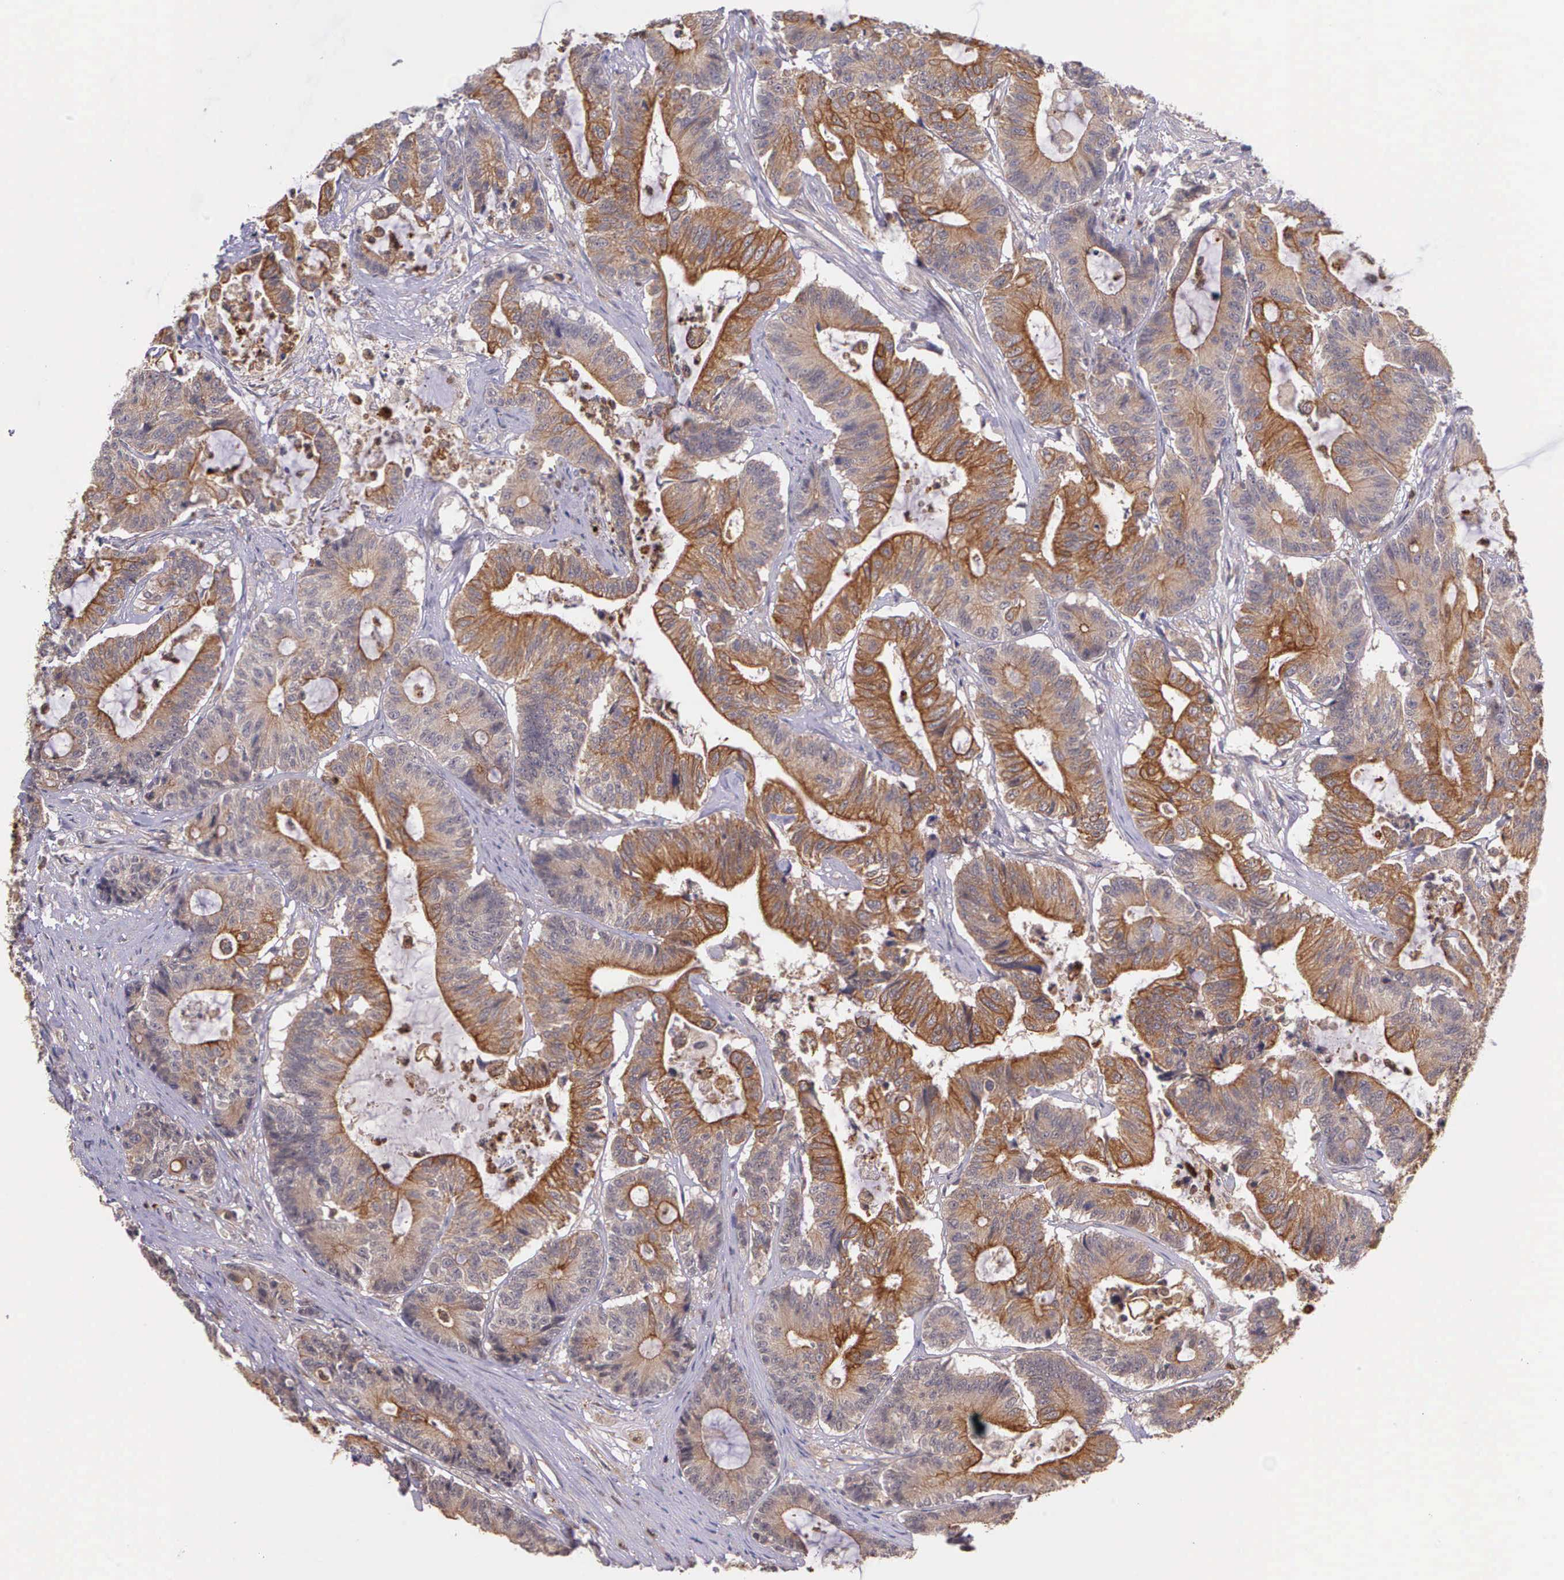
{"staining": {"intensity": "moderate", "quantity": "25%-75%", "location": "cytoplasmic/membranous"}, "tissue": "colorectal cancer", "cell_type": "Tumor cells", "image_type": "cancer", "snomed": [{"axis": "morphology", "description": "Adenocarcinoma, NOS"}, {"axis": "topography", "description": "Colon"}], "caption": "IHC image of colorectal cancer (adenocarcinoma) stained for a protein (brown), which shows medium levels of moderate cytoplasmic/membranous expression in approximately 25%-75% of tumor cells.", "gene": "PRICKLE3", "patient": {"sex": "female", "age": 84}}